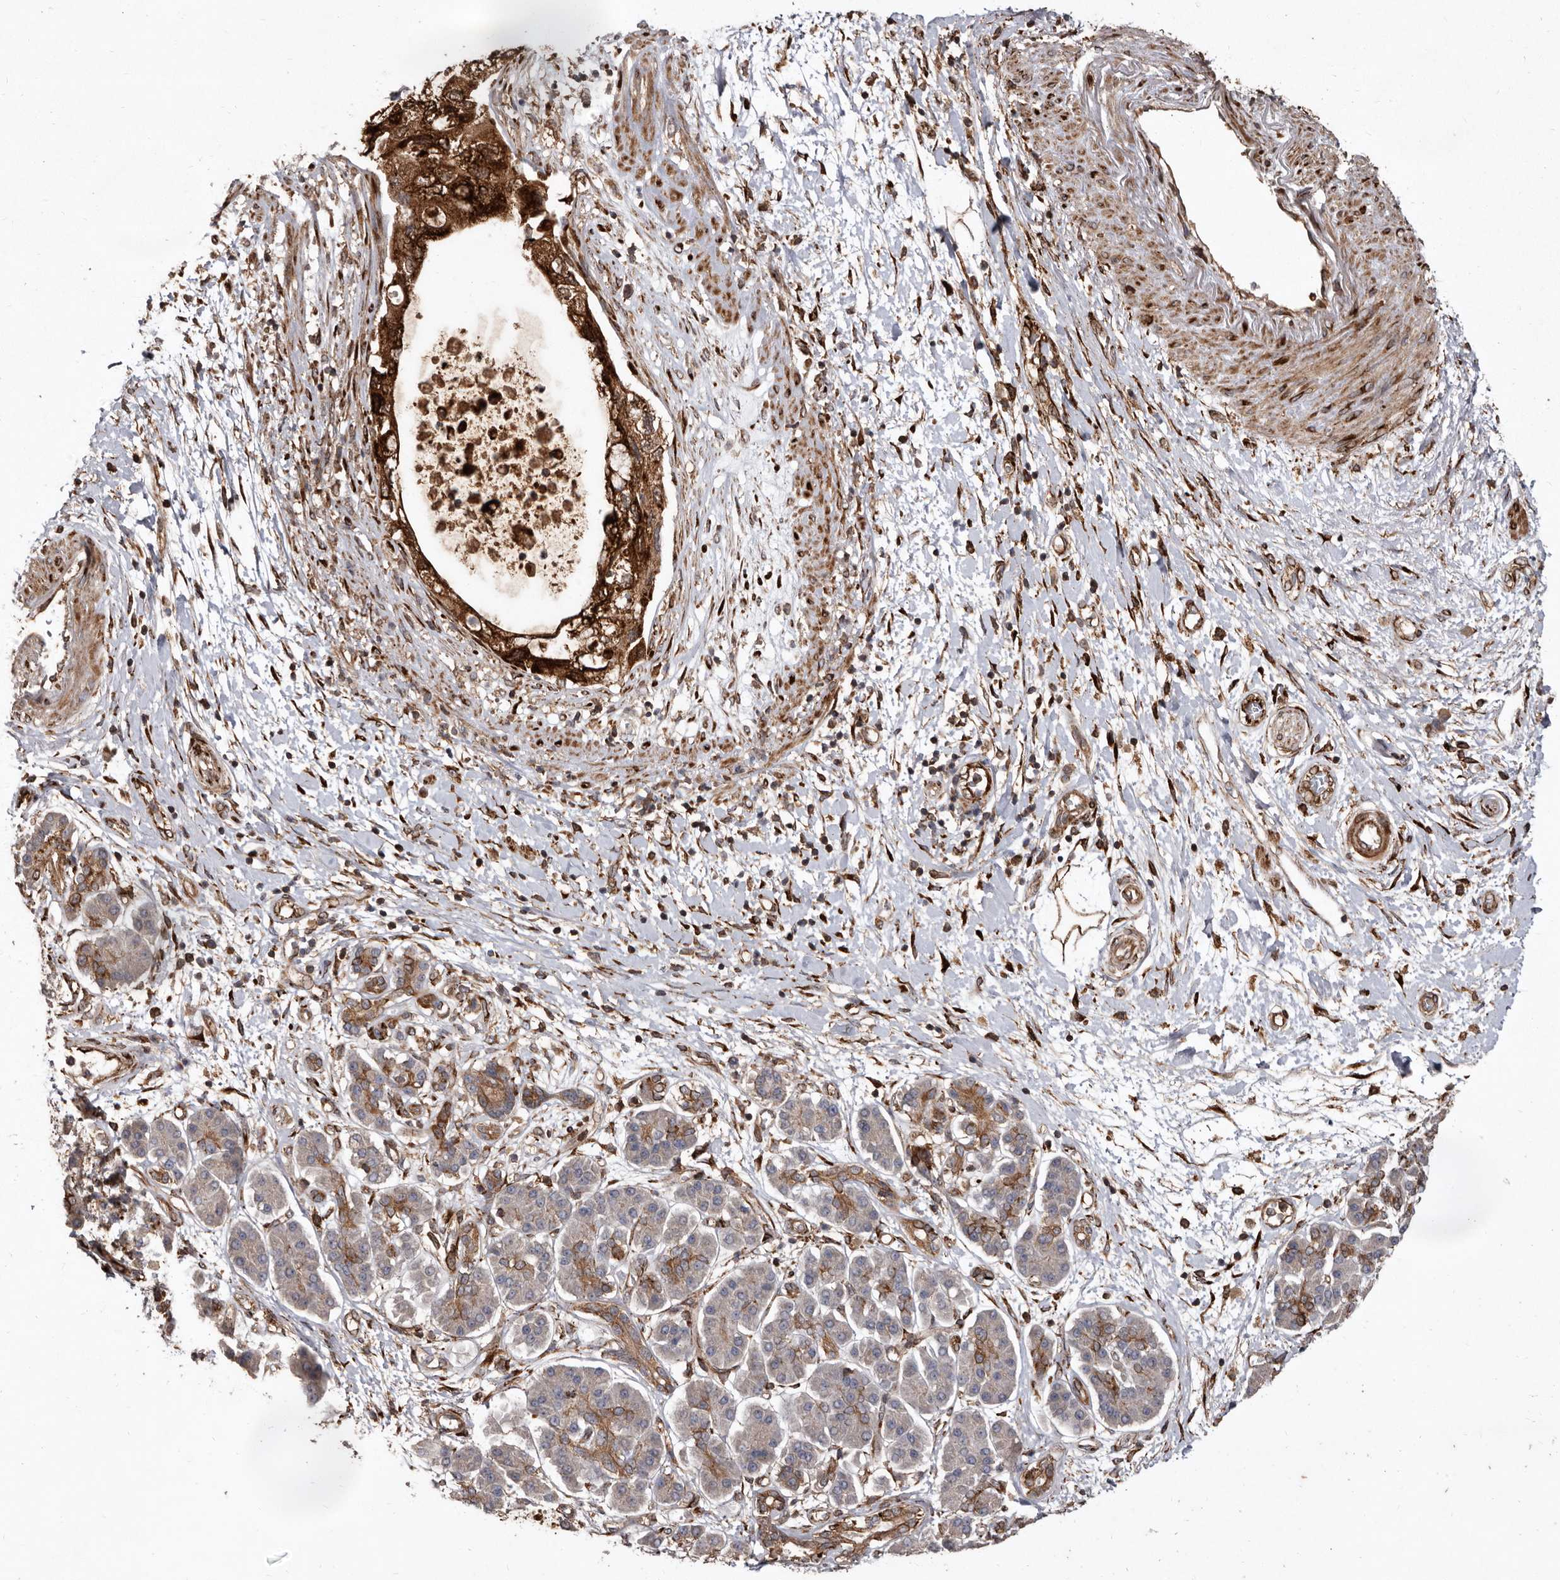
{"staining": {"intensity": "strong", "quantity": "25%-75%", "location": "cytoplasmic/membranous"}, "tissue": "pancreatic cancer", "cell_type": "Tumor cells", "image_type": "cancer", "snomed": [{"axis": "morphology", "description": "Adenocarcinoma, NOS"}, {"axis": "topography", "description": "Pancreas"}], "caption": "Strong cytoplasmic/membranous protein expression is seen in approximately 25%-75% of tumor cells in pancreatic cancer (adenocarcinoma).", "gene": "FLAD1", "patient": {"sex": "female", "age": 73}}